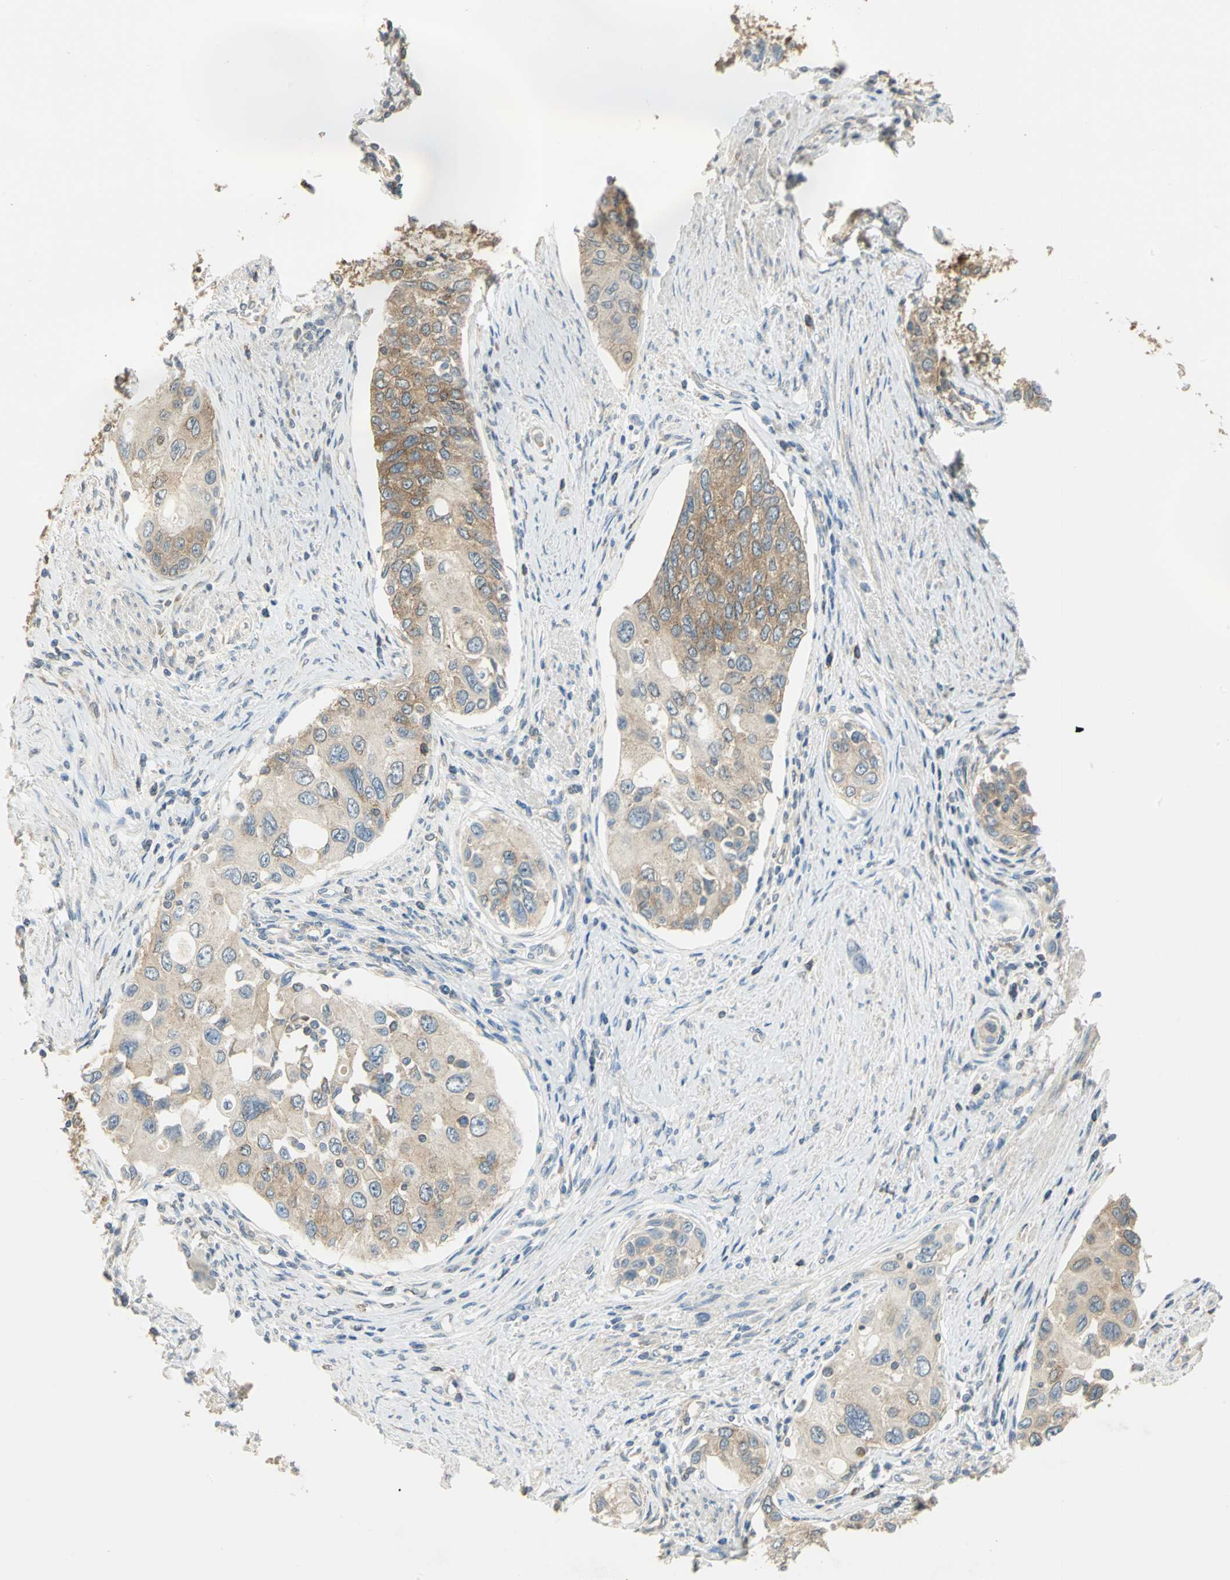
{"staining": {"intensity": "moderate", "quantity": ">75%", "location": "cytoplasmic/membranous"}, "tissue": "urothelial cancer", "cell_type": "Tumor cells", "image_type": "cancer", "snomed": [{"axis": "morphology", "description": "Urothelial carcinoma, High grade"}, {"axis": "topography", "description": "Urinary bladder"}], "caption": "Immunohistochemical staining of human urothelial carcinoma (high-grade) displays moderate cytoplasmic/membranous protein positivity in approximately >75% of tumor cells. The protein is stained brown, and the nuclei are stained in blue (DAB IHC with brightfield microscopy, high magnification).", "gene": "SHC2", "patient": {"sex": "female", "age": 56}}